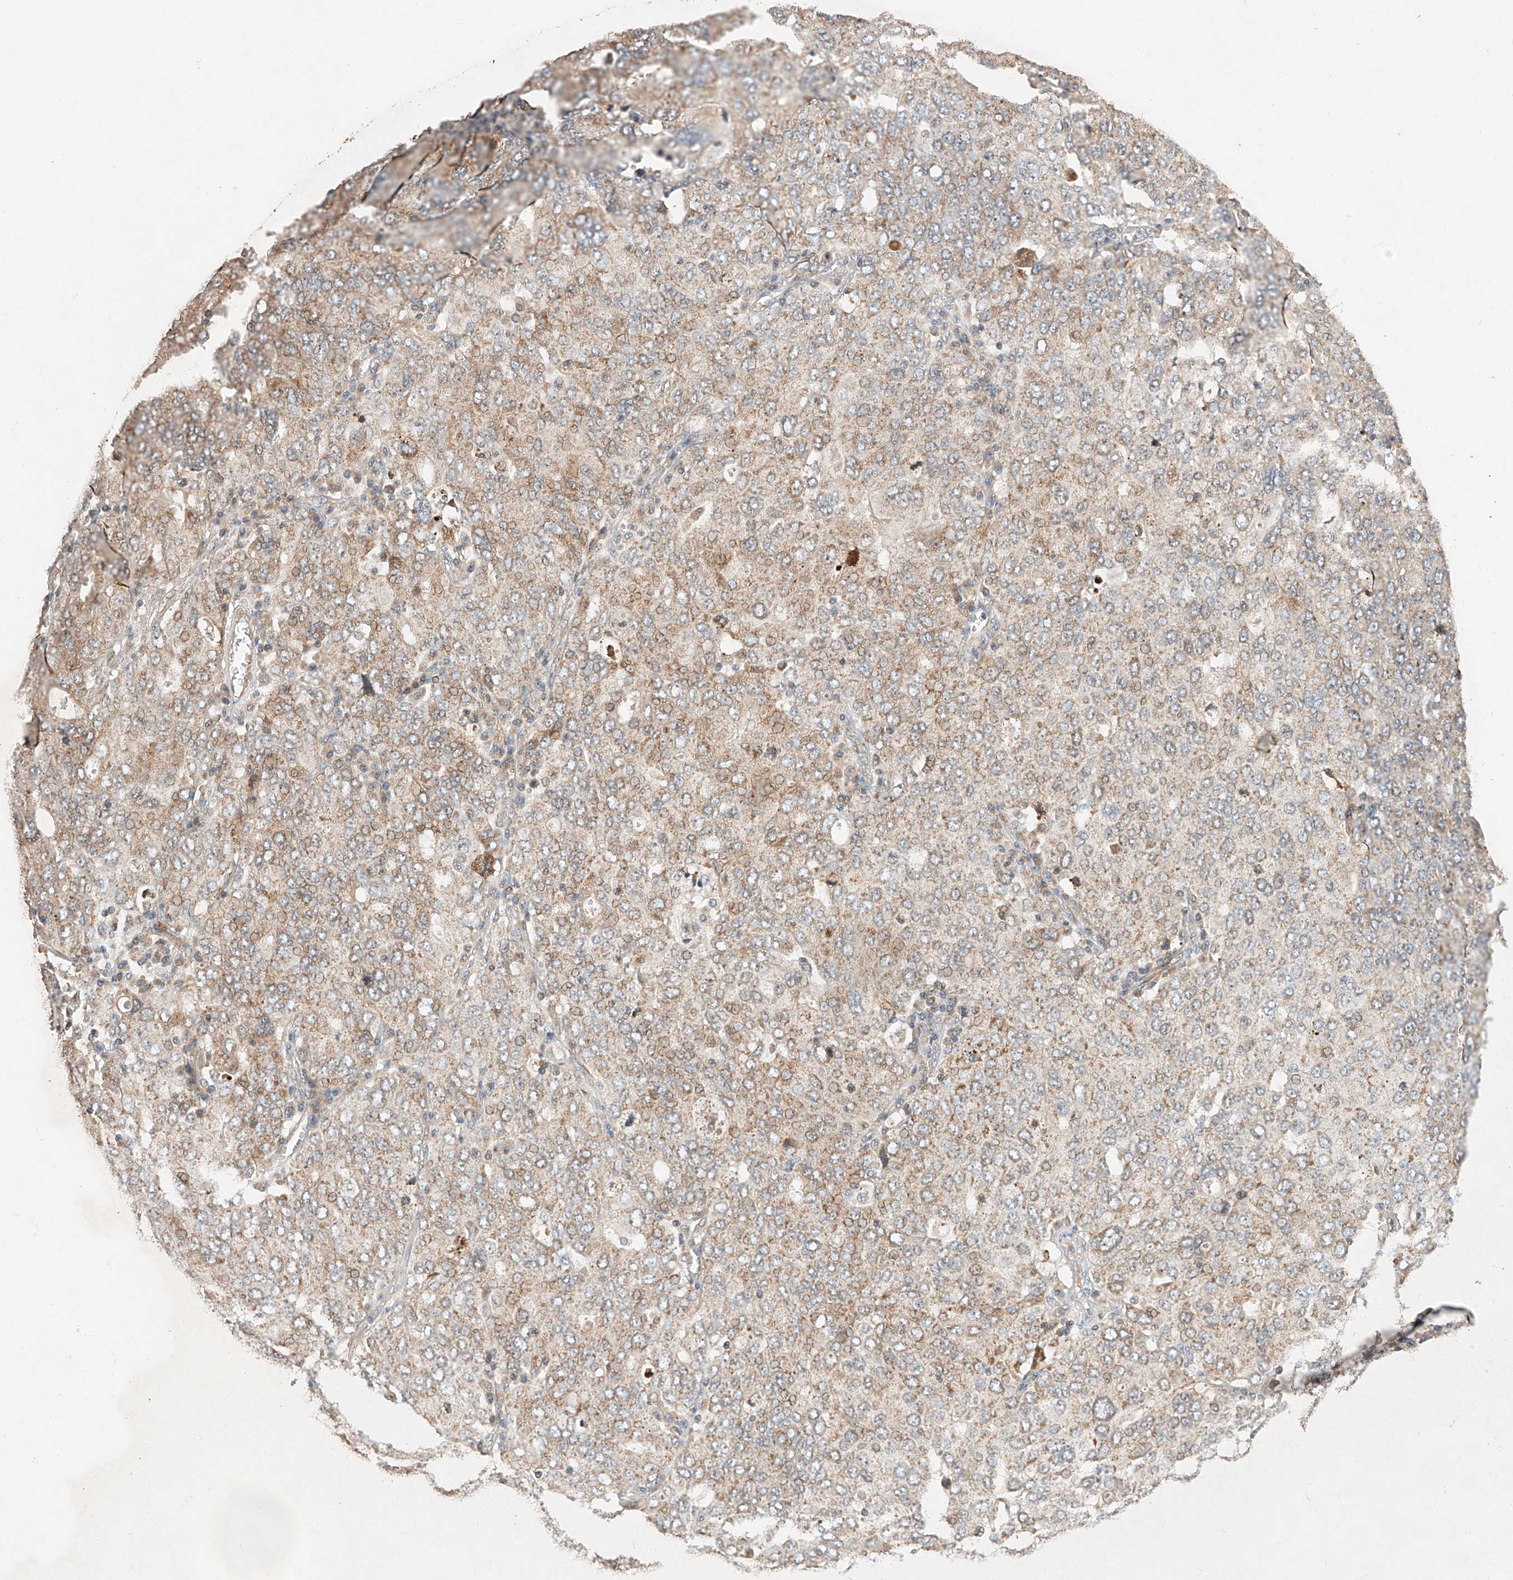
{"staining": {"intensity": "weak", "quantity": ">75%", "location": "cytoplasmic/membranous"}, "tissue": "ovarian cancer", "cell_type": "Tumor cells", "image_type": "cancer", "snomed": [{"axis": "morphology", "description": "Carcinoma, endometroid"}, {"axis": "topography", "description": "Ovary"}], "caption": "Protein analysis of ovarian cancer tissue demonstrates weak cytoplasmic/membranous expression in about >75% of tumor cells. The staining was performed using DAB (3,3'-diaminobenzidine) to visualize the protein expression in brown, while the nuclei were stained in blue with hematoxylin (Magnification: 20x).", "gene": "RAB23", "patient": {"sex": "female", "age": 62}}